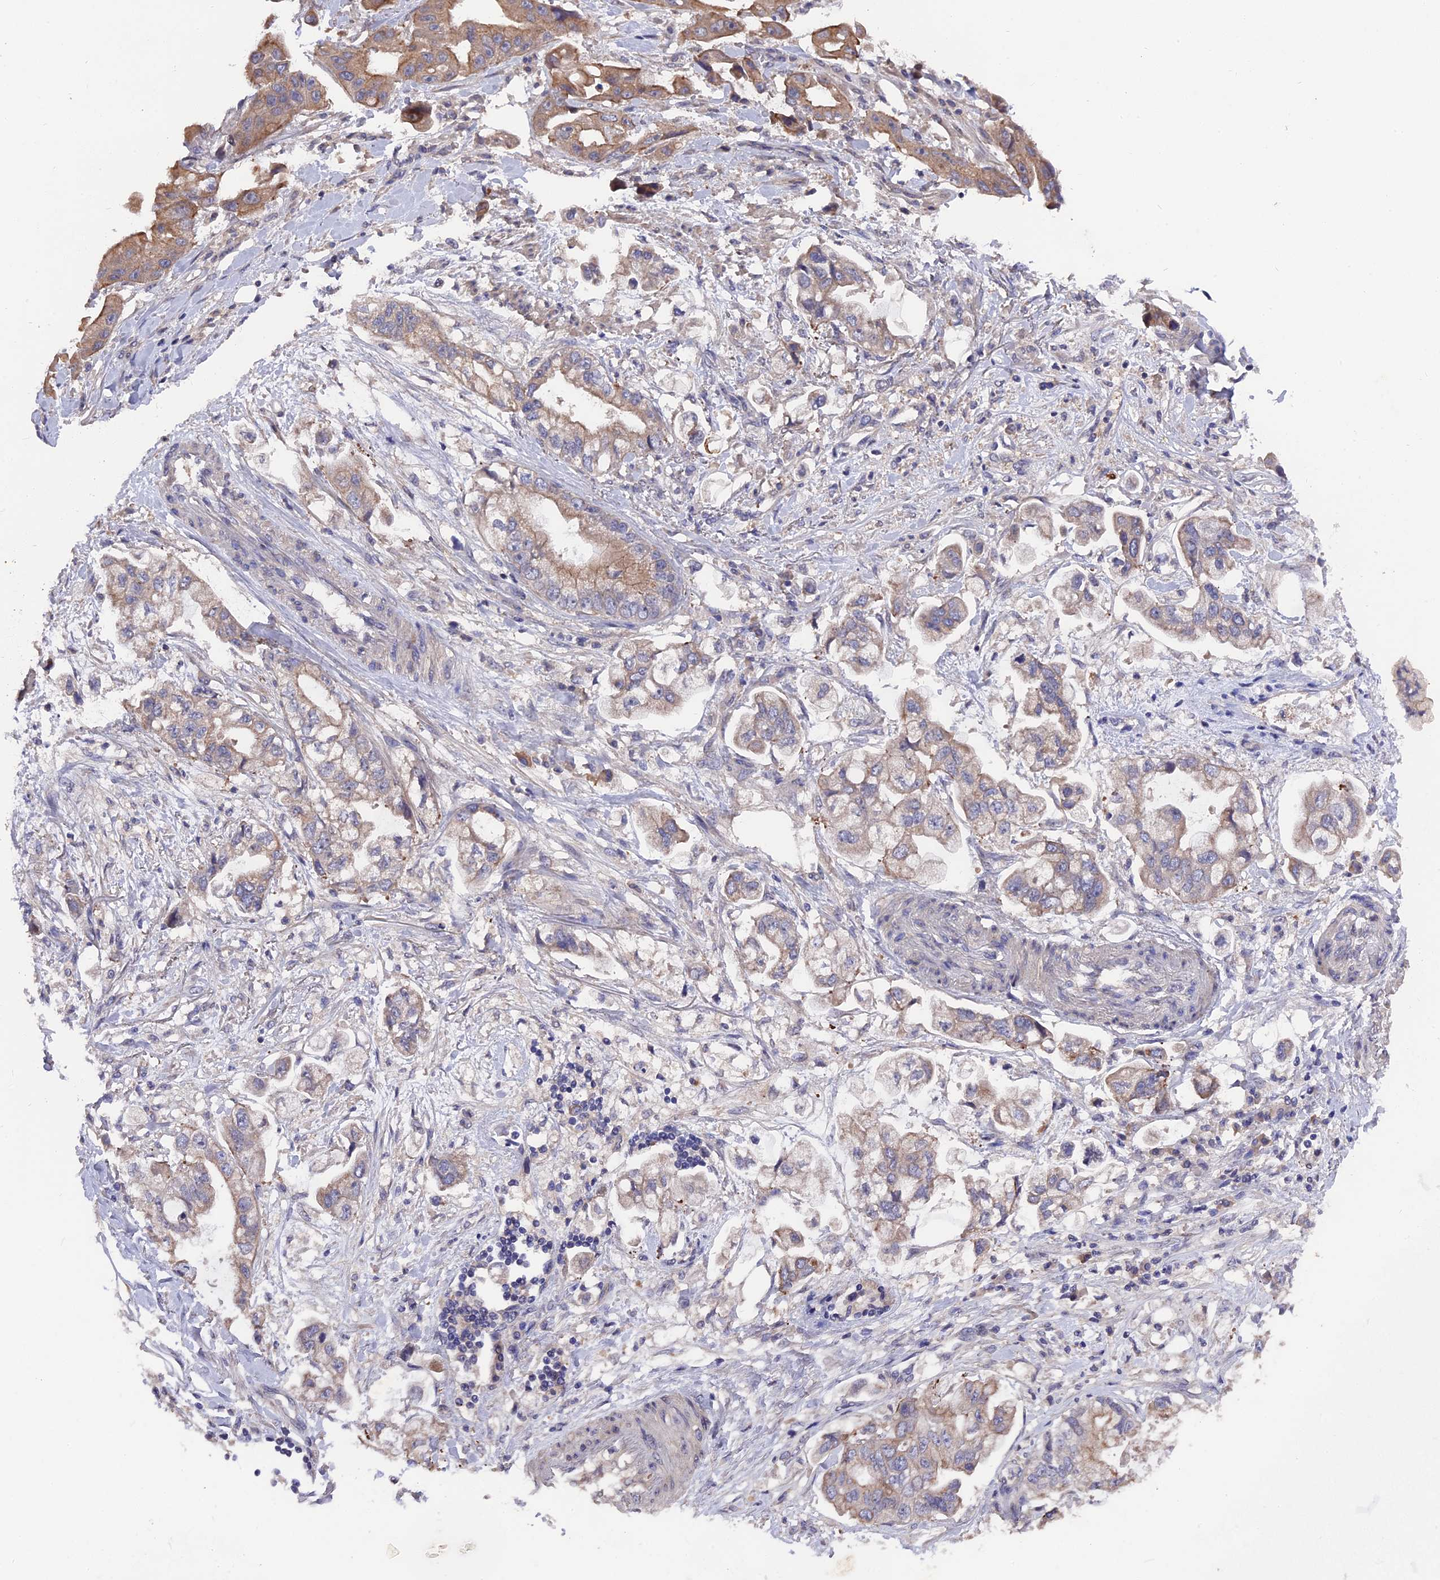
{"staining": {"intensity": "weak", "quantity": "25%-75%", "location": "cytoplasmic/membranous"}, "tissue": "stomach cancer", "cell_type": "Tumor cells", "image_type": "cancer", "snomed": [{"axis": "morphology", "description": "Adenocarcinoma, NOS"}, {"axis": "topography", "description": "Stomach"}], "caption": "Human stomach cancer stained for a protein (brown) shows weak cytoplasmic/membranous positive staining in about 25%-75% of tumor cells.", "gene": "ZCCHC2", "patient": {"sex": "male", "age": 62}}